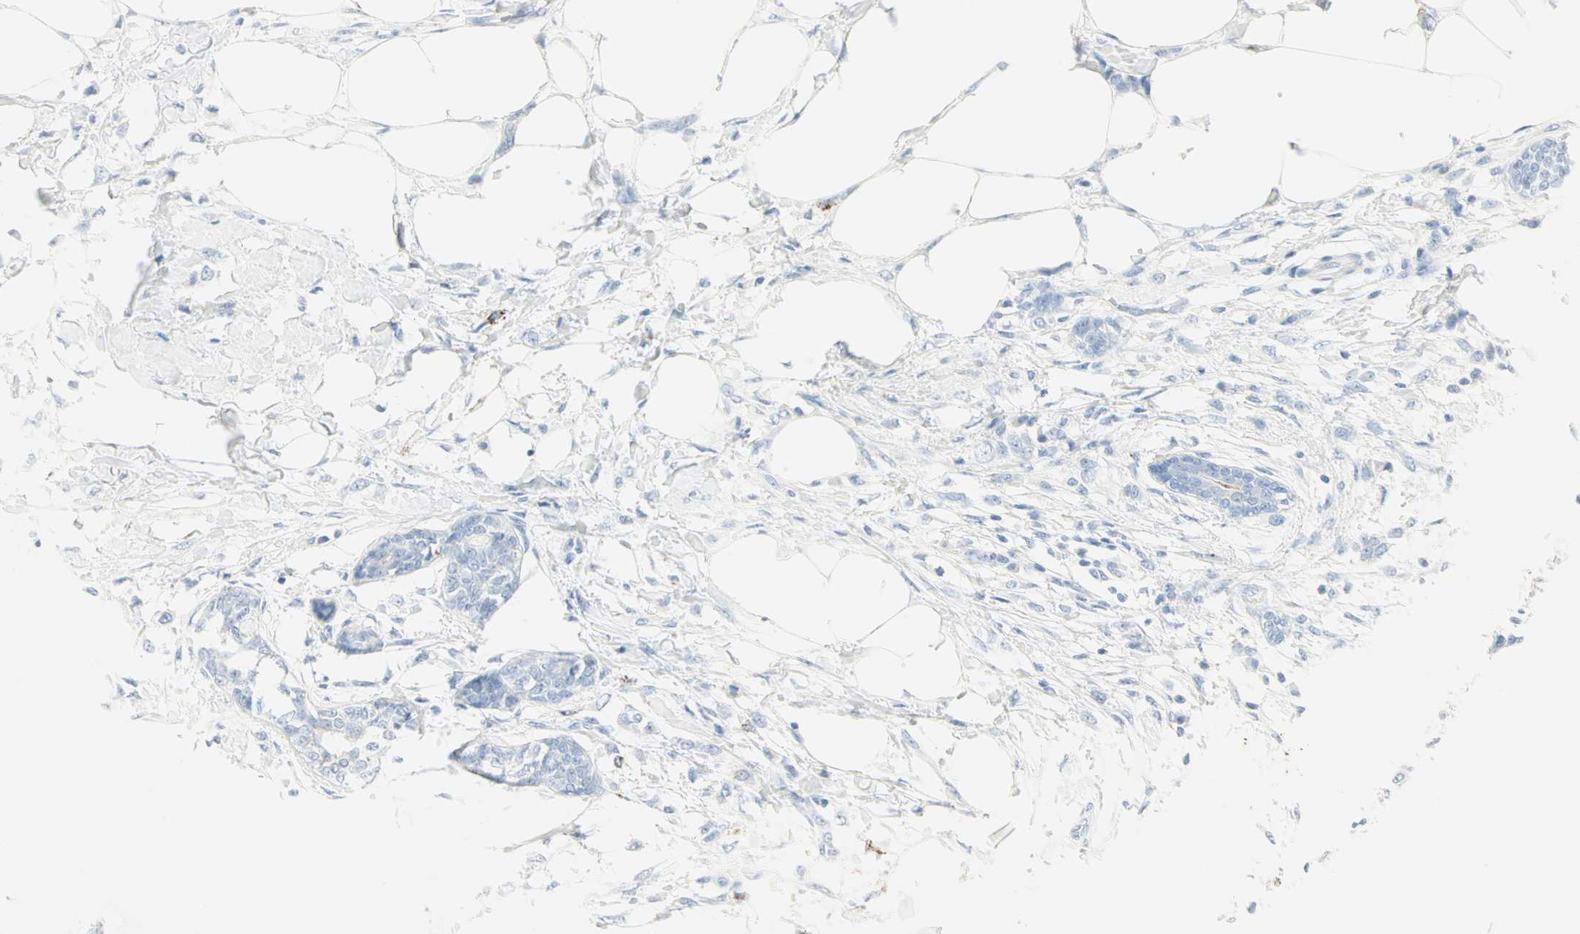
{"staining": {"intensity": "strong", "quantity": "<25%", "location": "cytoplasmic/membranous"}, "tissue": "breast cancer", "cell_type": "Tumor cells", "image_type": "cancer", "snomed": [{"axis": "morphology", "description": "Lobular carcinoma, in situ"}, {"axis": "morphology", "description": "Lobular carcinoma"}, {"axis": "topography", "description": "Breast"}], "caption": "Immunohistochemistry (IHC) micrograph of neoplastic tissue: human breast cancer (lobular carcinoma) stained using immunohistochemistry (IHC) shows medium levels of strong protein expression localized specifically in the cytoplasmic/membranous of tumor cells, appearing as a cytoplasmic/membranous brown color.", "gene": "CEACAM6", "patient": {"sex": "female", "age": 41}}